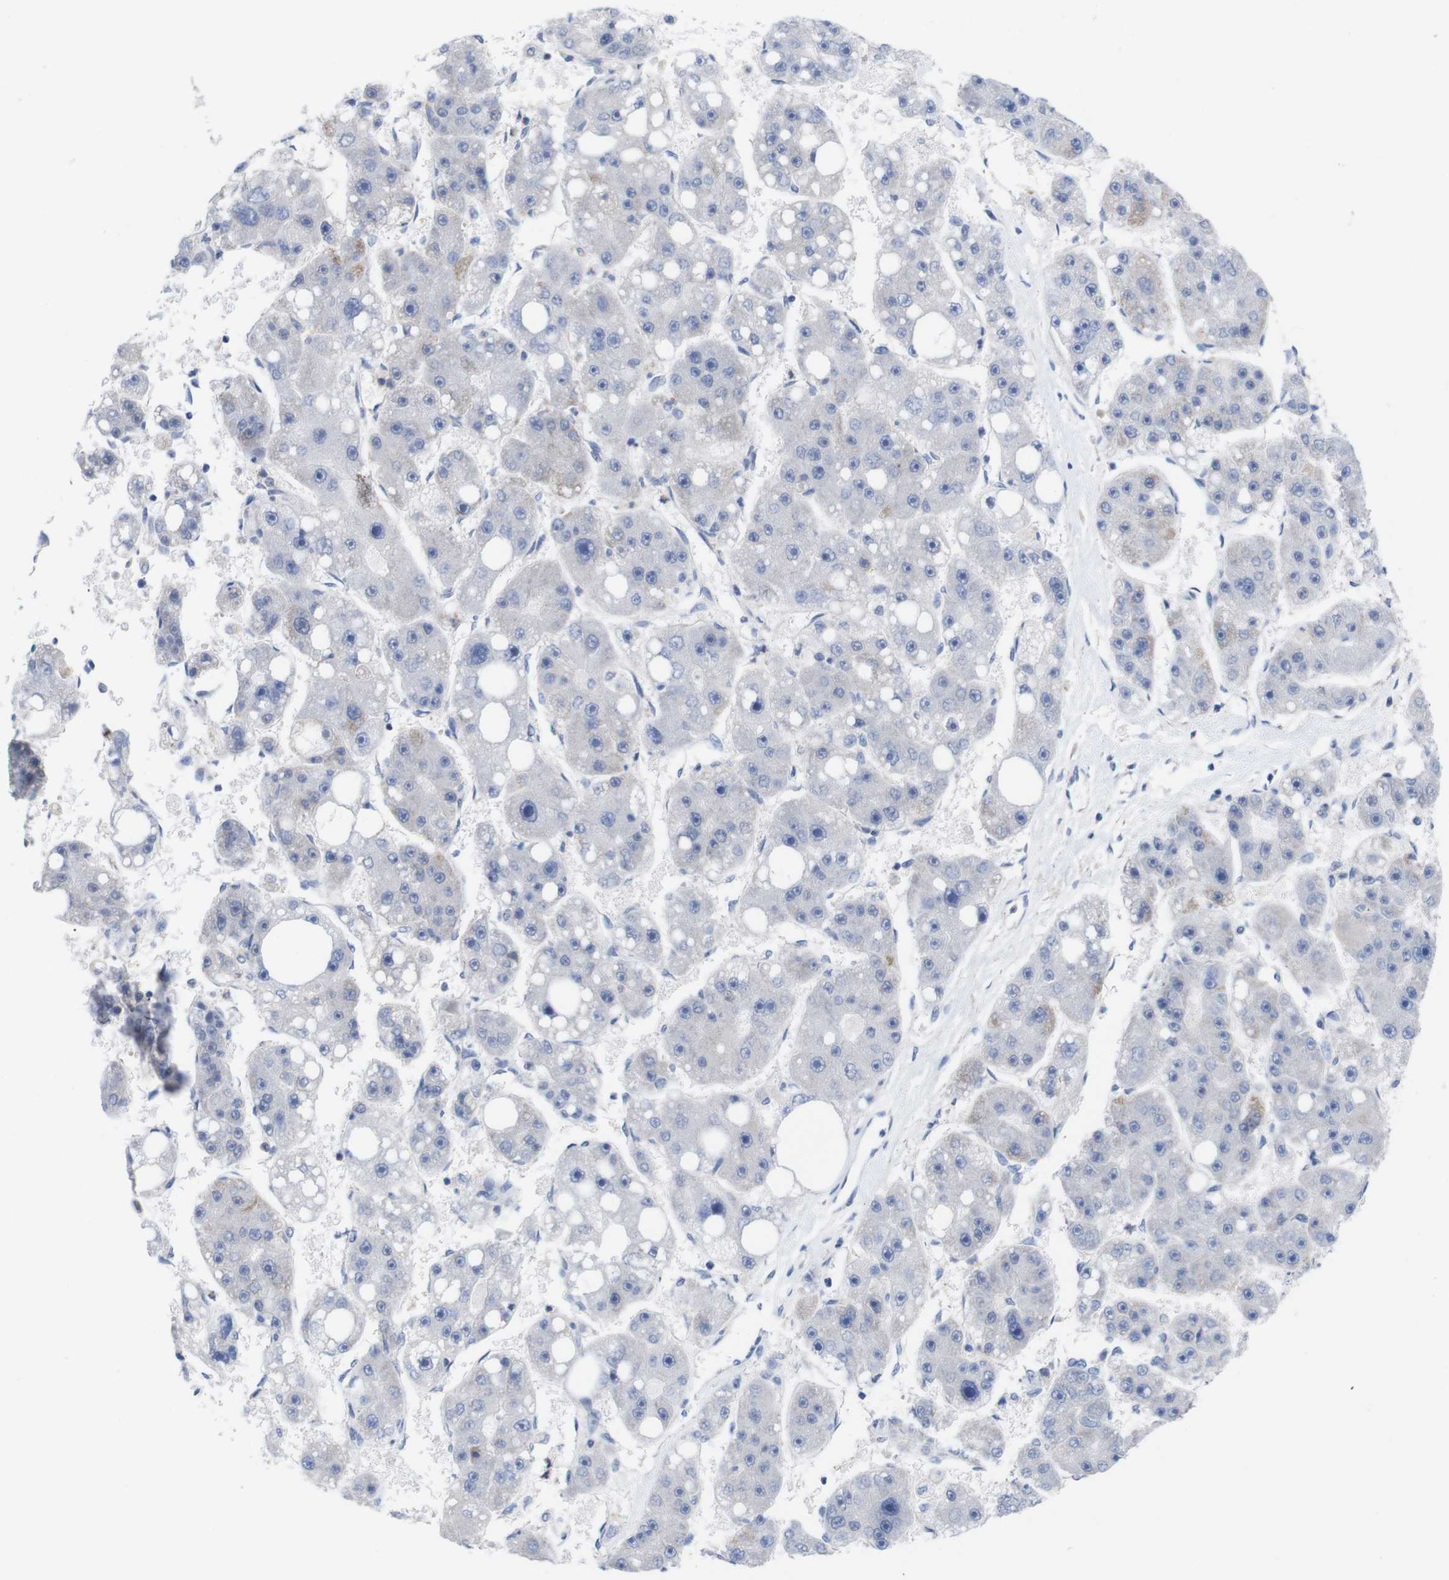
{"staining": {"intensity": "negative", "quantity": "none", "location": "none"}, "tissue": "liver cancer", "cell_type": "Tumor cells", "image_type": "cancer", "snomed": [{"axis": "morphology", "description": "Carcinoma, Hepatocellular, NOS"}, {"axis": "topography", "description": "Liver"}], "caption": "Liver cancer stained for a protein using immunohistochemistry (IHC) exhibits no positivity tumor cells.", "gene": "USH1C", "patient": {"sex": "female", "age": 61}}